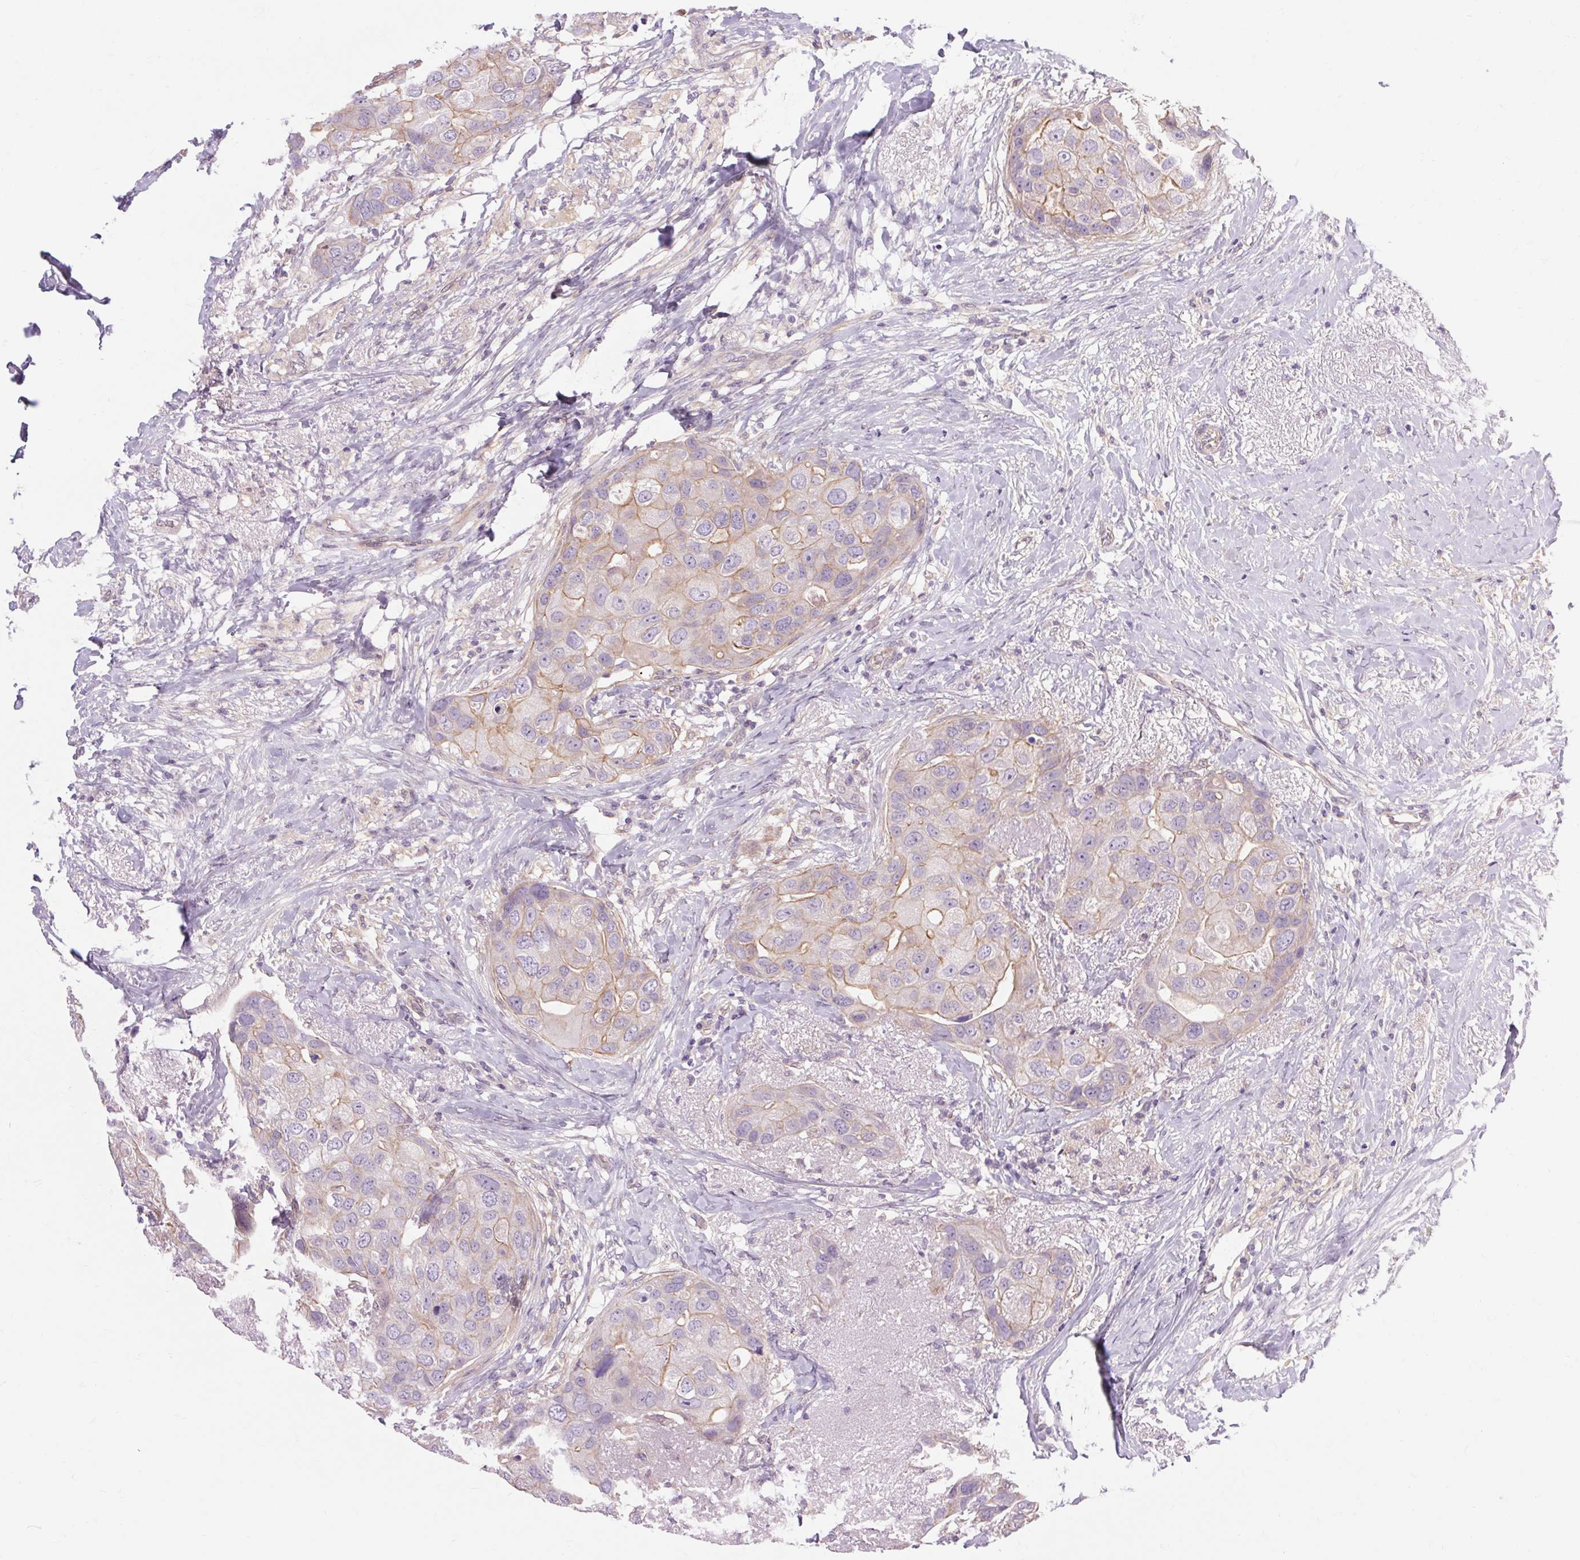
{"staining": {"intensity": "weak", "quantity": "25%-75%", "location": "cytoplasmic/membranous"}, "tissue": "breast cancer", "cell_type": "Tumor cells", "image_type": "cancer", "snomed": [{"axis": "morphology", "description": "Duct carcinoma"}, {"axis": "topography", "description": "Breast"}], "caption": "IHC (DAB (3,3'-diaminobenzidine)) staining of human breast cancer exhibits weak cytoplasmic/membranous protein staining in approximately 25%-75% of tumor cells.", "gene": "TM6SF1", "patient": {"sex": "female", "age": 43}}